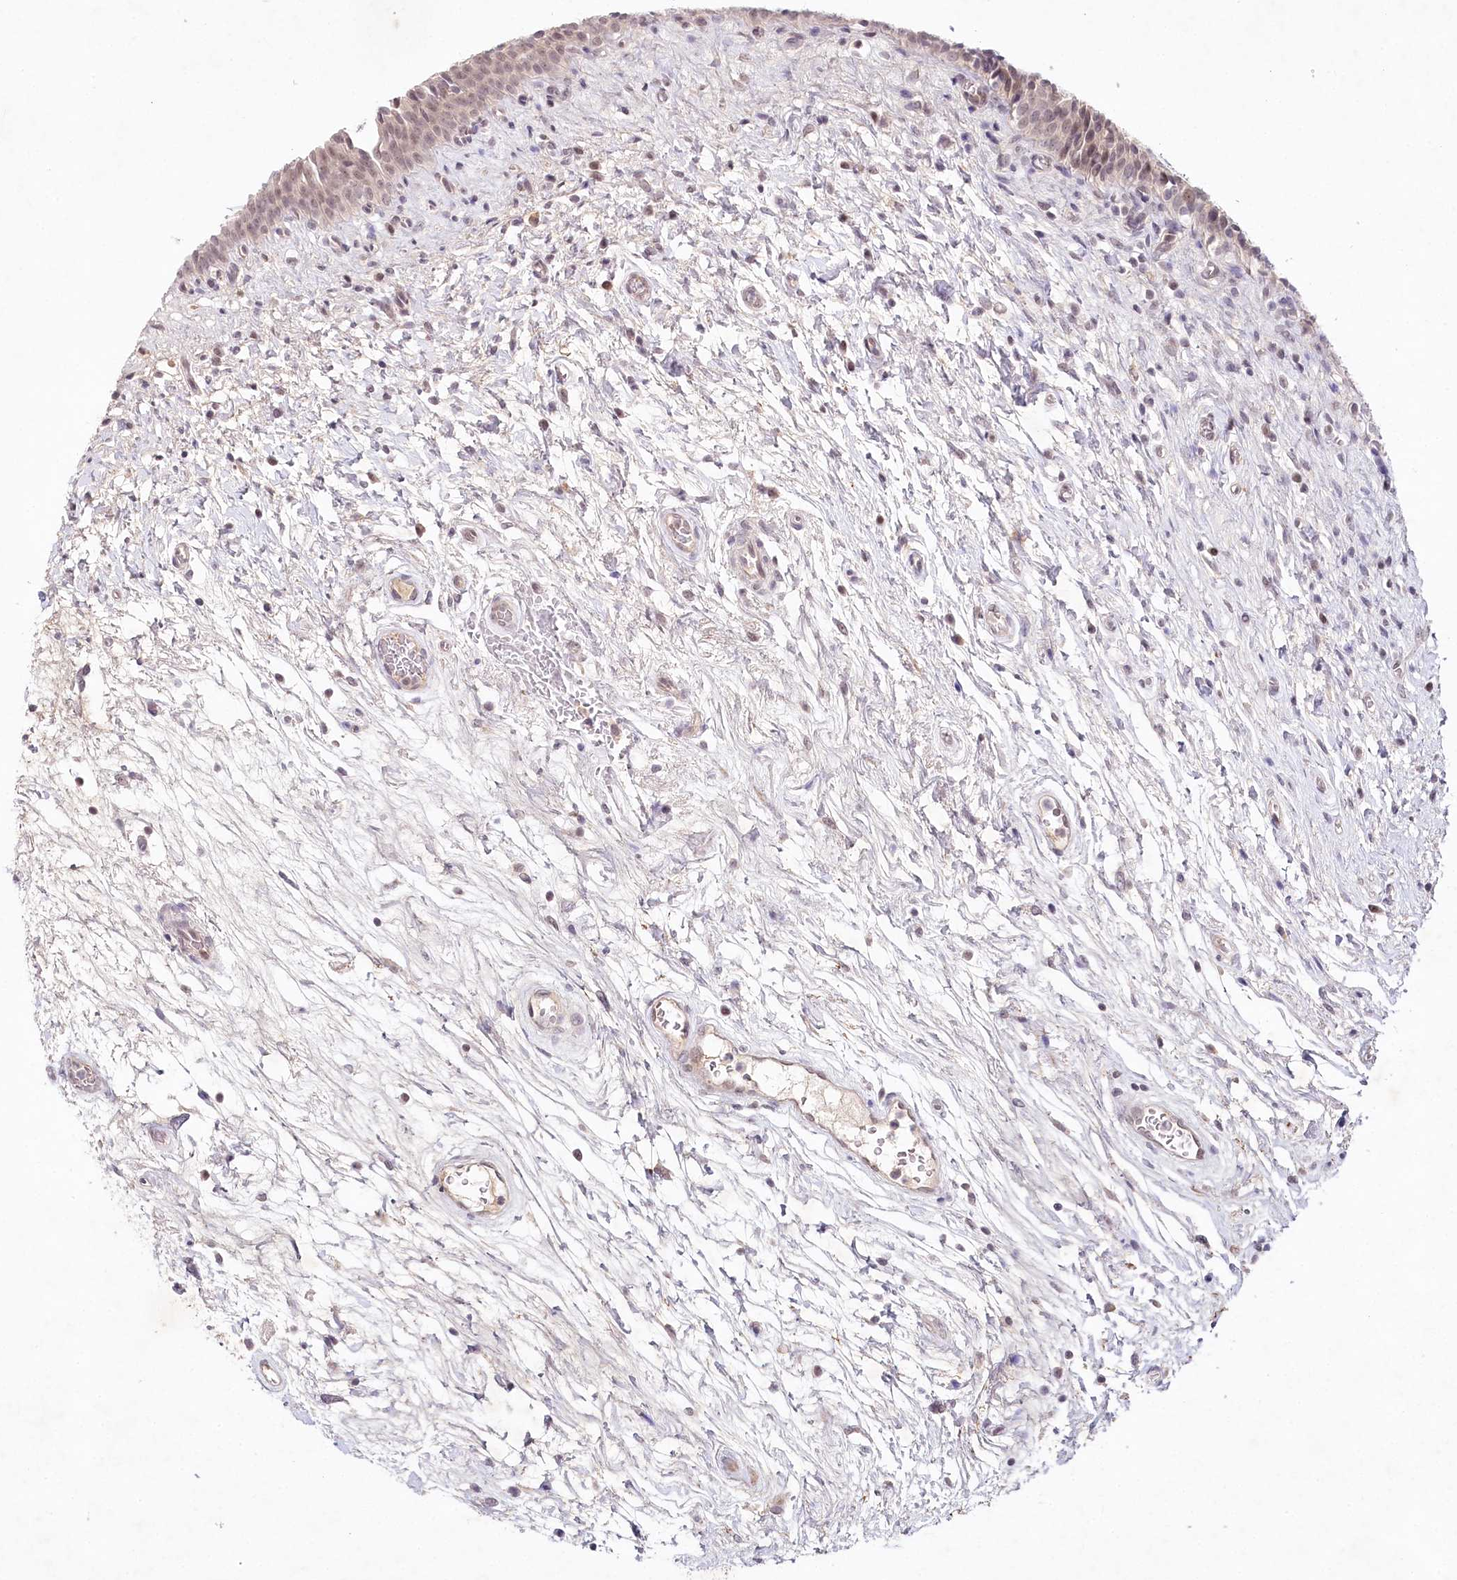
{"staining": {"intensity": "weak", "quantity": ">75%", "location": "nuclear"}, "tissue": "urinary bladder", "cell_type": "Urothelial cells", "image_type": "normal", "snomed": [{"axis": "morphology", "description": "Normal tissue, NOS"}, {"axis": "topography", "description": "Urinary bladder"}], "caption": "The immunohistochemical stain highlights weak nuclear expression in urothelial cells of benign urinary bladder. The staining was performed using DAB, with brown indicating positive protein expression. Nuclei are stained blue with hematoxylin.", "gene": "AMTN", "patient": {"sex": "male", "age": 83}}